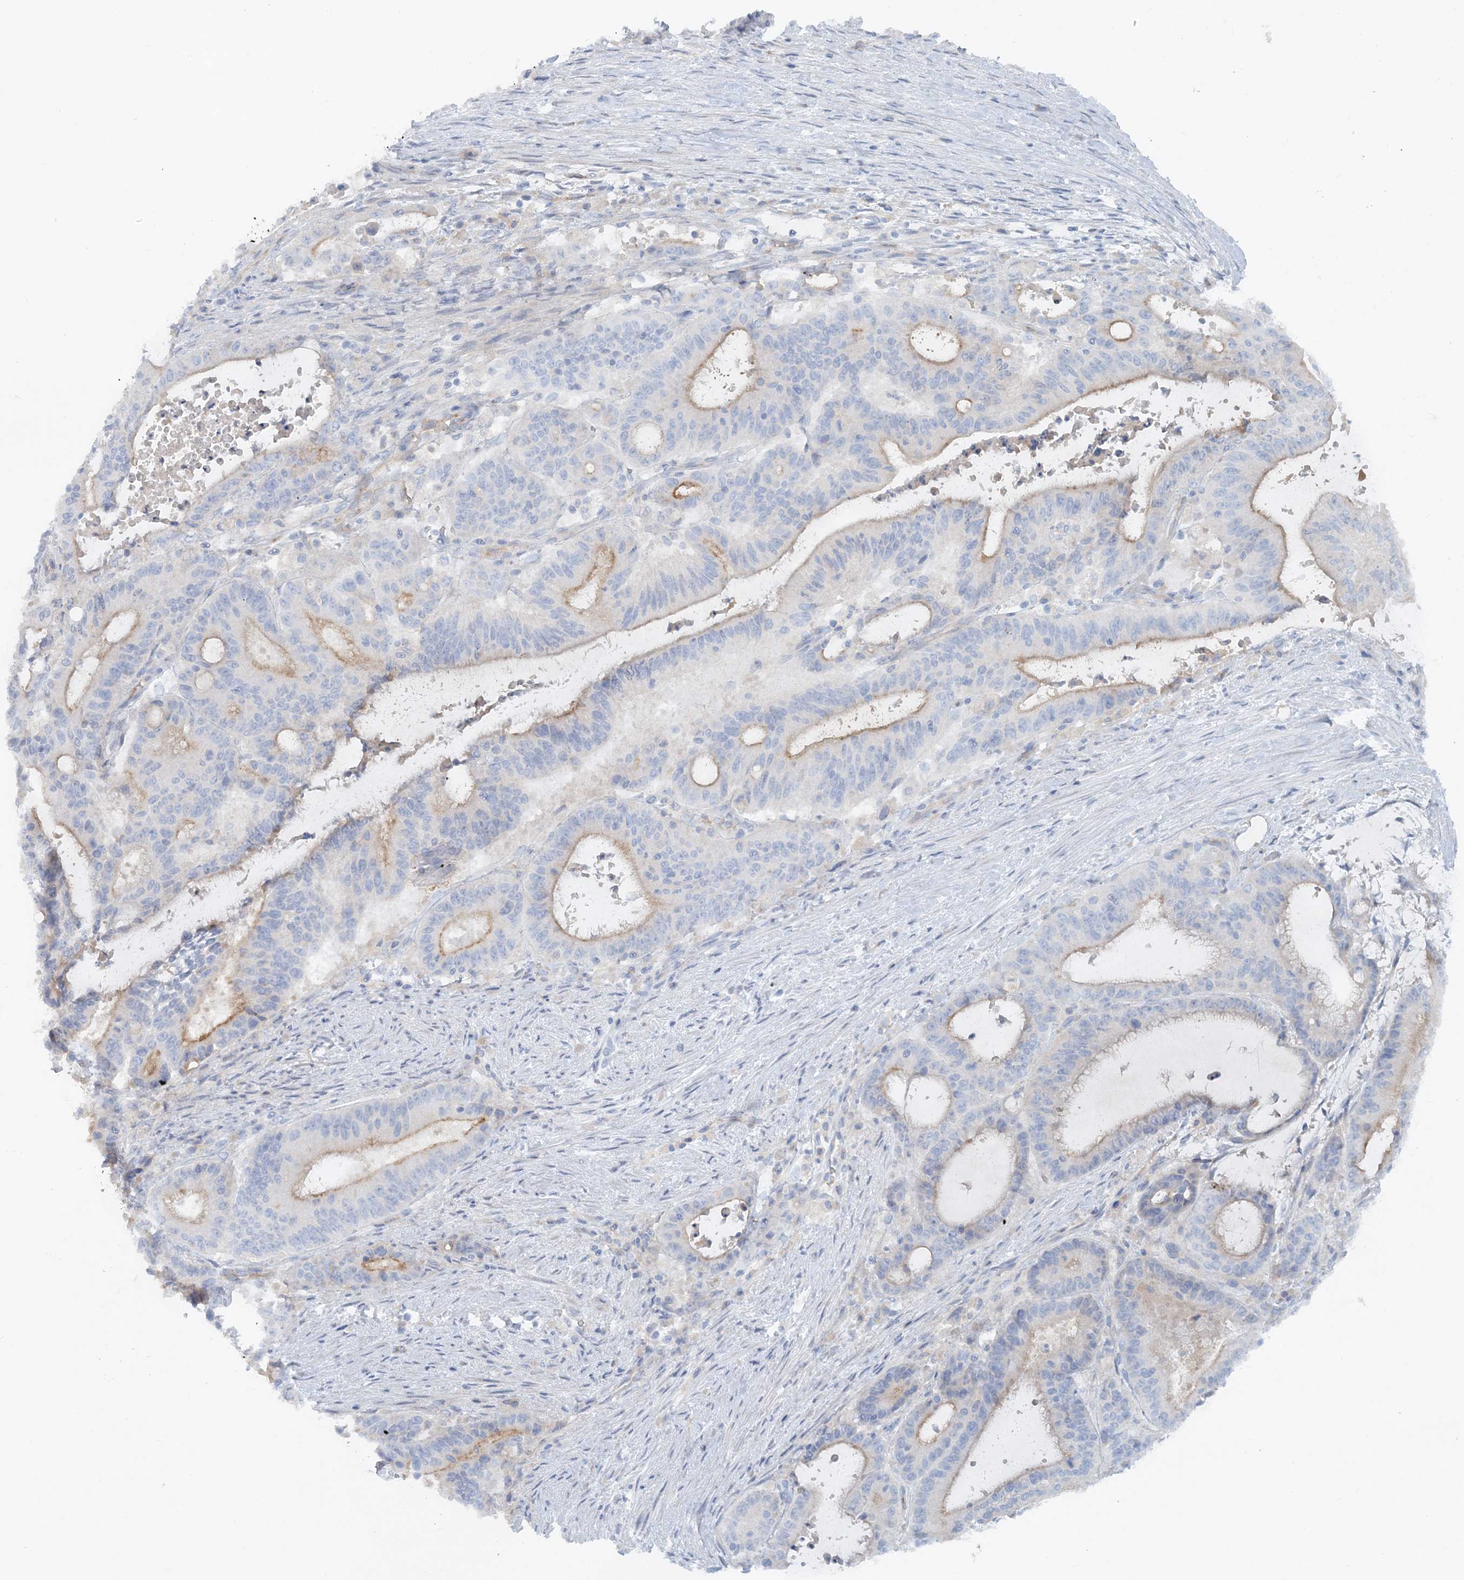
{"staining": {"intensity": "moderate", "quantity": "<25%", "location": "cytoplasmic/membranous"}, "tissue": "liver cancer", "cell_type": "Tumor cells", "image_type": "cancer", "snomed": [{"axis": "morphology", "description": "Normal tissue, NOS"}, {"axis": "morphology", "description": "Cholangiocarcinoma"}, {"axis": "topography", "description": "Liver"}, {"axis": "topography", "description": "Peripheral nerve tissue"}], "caption": "Immunohistochemistry photomicrograph of liver cancer stained for a protein (brown), which displays low levels of moderate cytoplasmic/membranous expression in about <25% of tumor cells.", "gene": "ATP11A", "patient": {"sex": "female", "age": 73}}